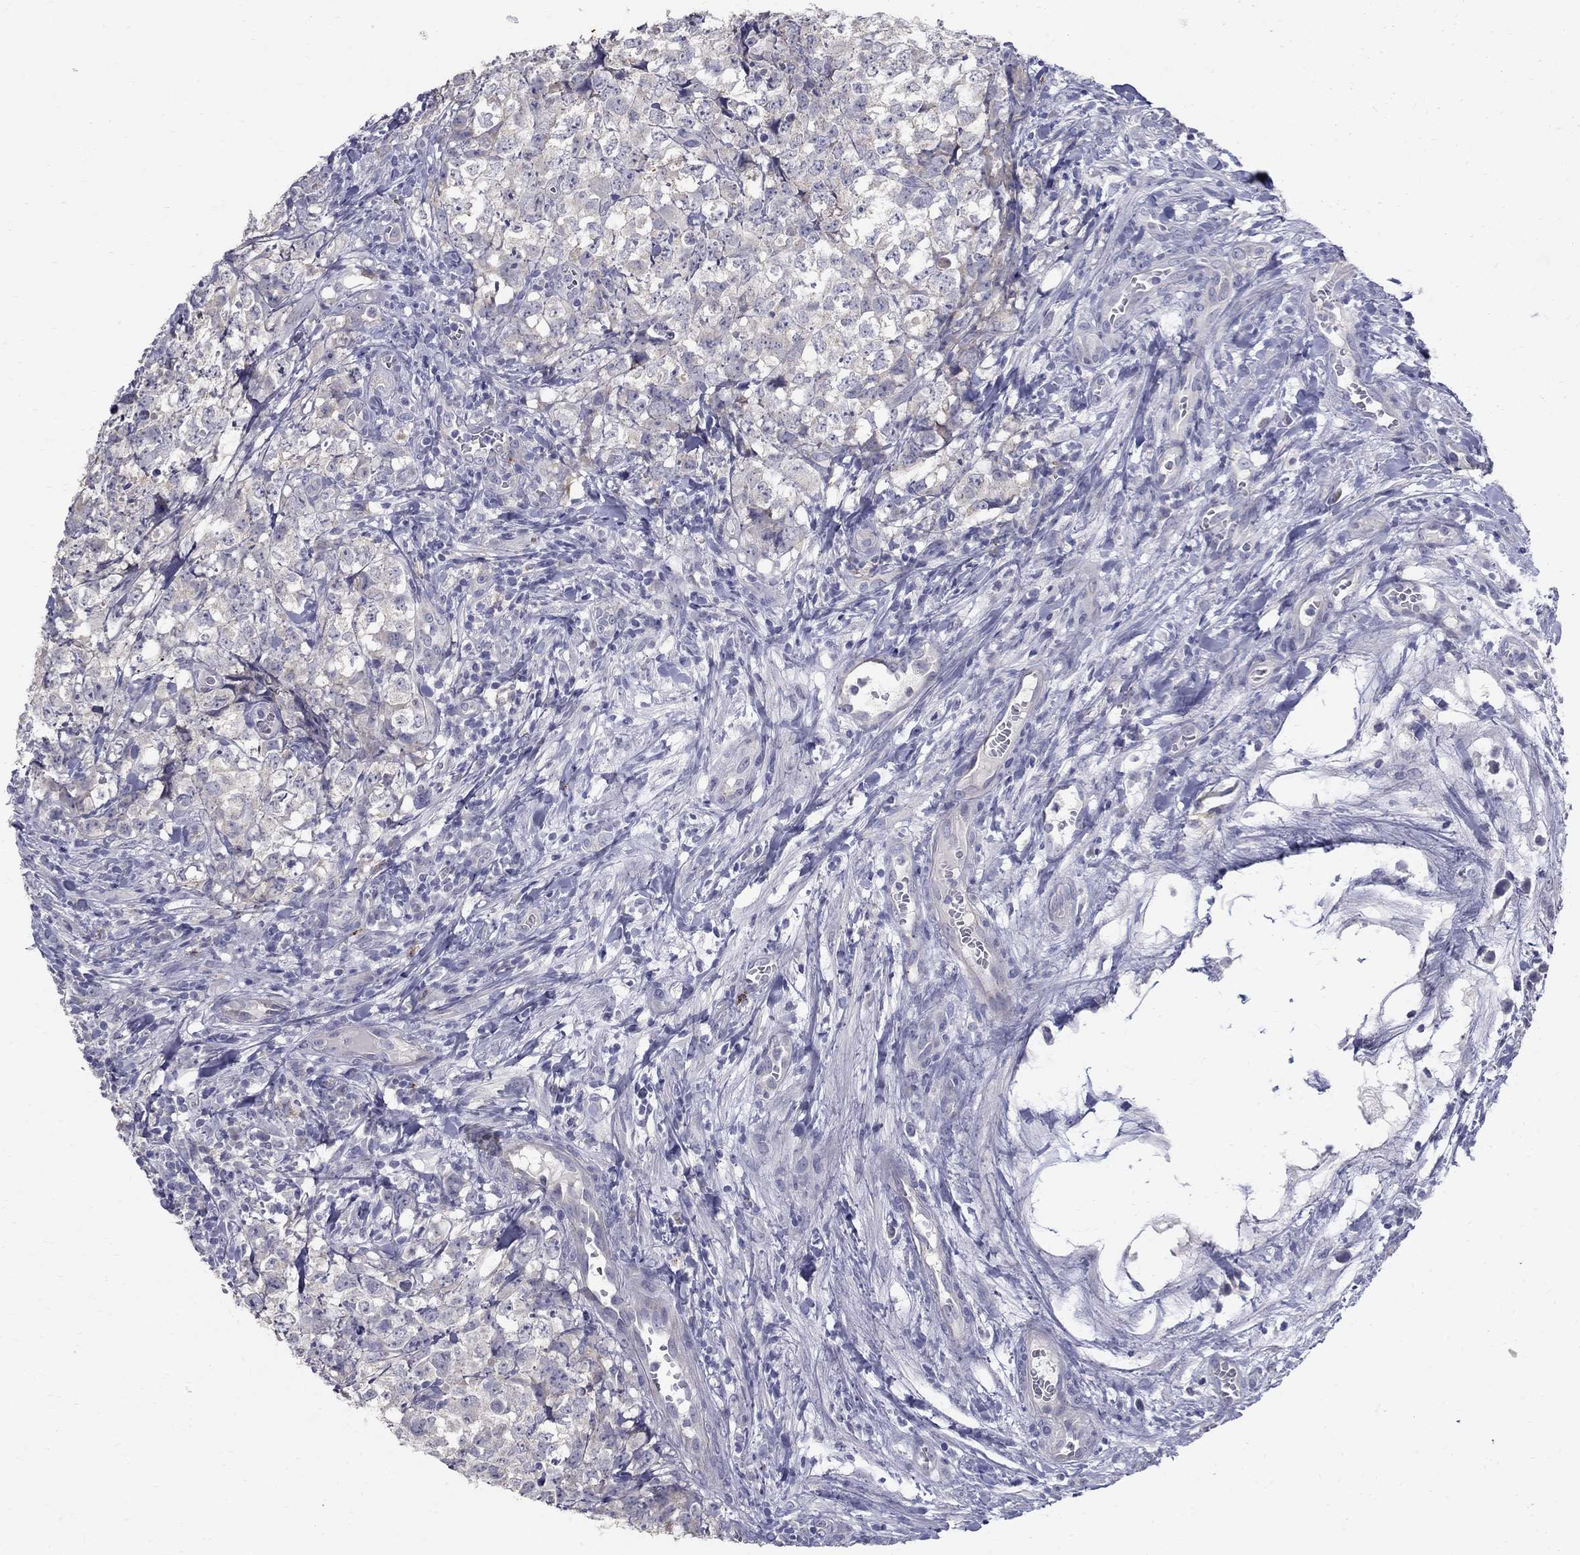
{"staining": {"intensity": "negative", "quantity": "none", "location": "none"}, "tissue": "testis cancer", "cell_type": "Tumor cells", "image_type": "cancer", "snomed": [{"axis": "morphology", "description": "Carcinoma, Embryonal, NOS"}, {"axis": "topography", "description": "Testis"}], "caption": "A histopathology image of testis cancer stained for a protein exhibits no brown staining in tumor cells.", "gene": "TP53TG5", "patient": {"sex": "male", "age": 23}}